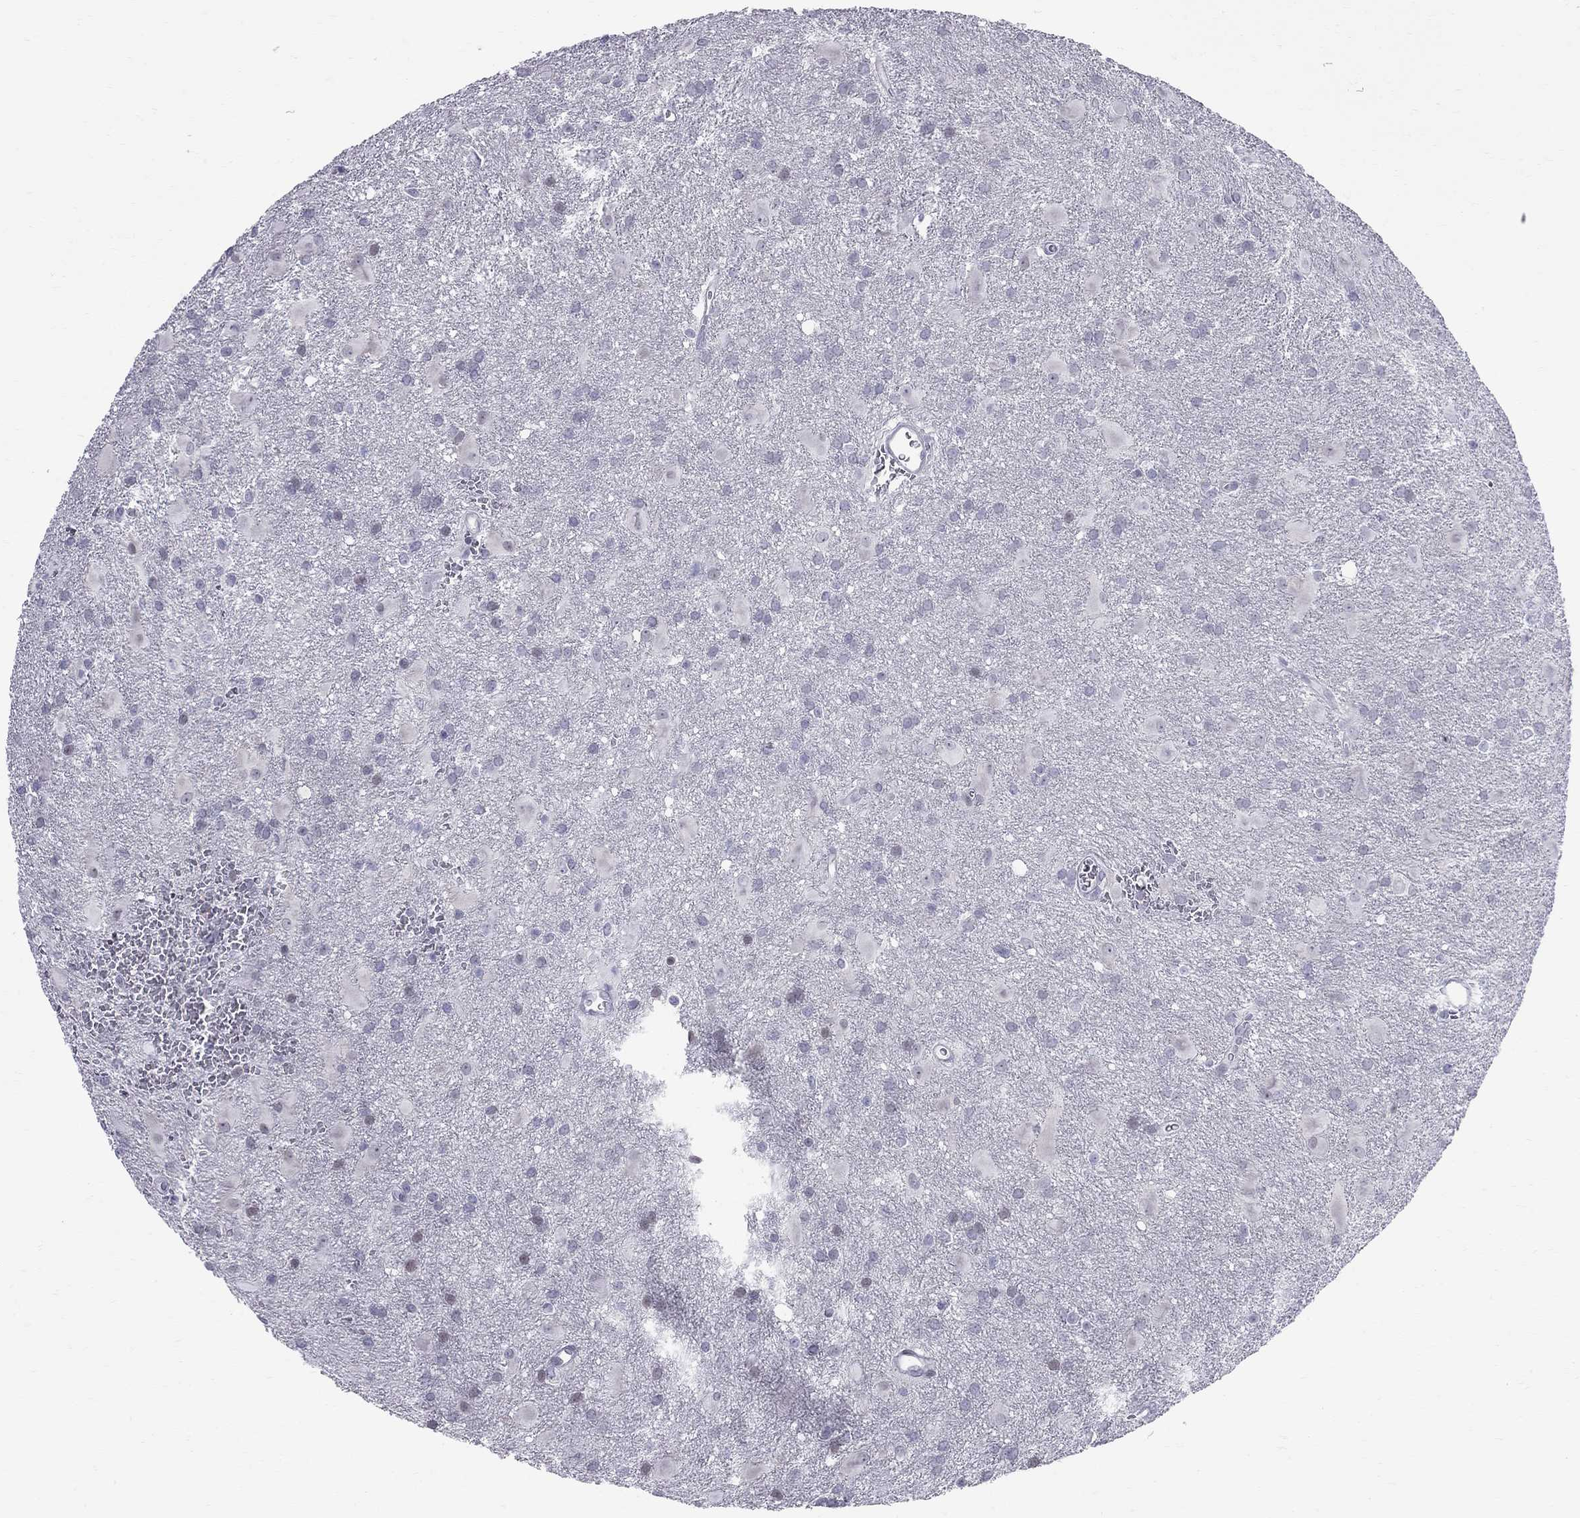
{"staining": {"intensity": "negative", "quantity": "none", "location": "none"}, "tissue": "glioma", "cell_type": "Tumor cells", "image_type": "cancer", "snomed": [{"axis": "morphology", "description": "Glioma, malignant, Low grade"}, {"axis": "topography", "description": "Brain"}], "caption": "IHC image of neoplastic tissue: human glioma stained with DAB demonstrates no significant protein expression in tumor cells.", "gene": "MUC15", "patient": {"sex": "male", "age": 58}}